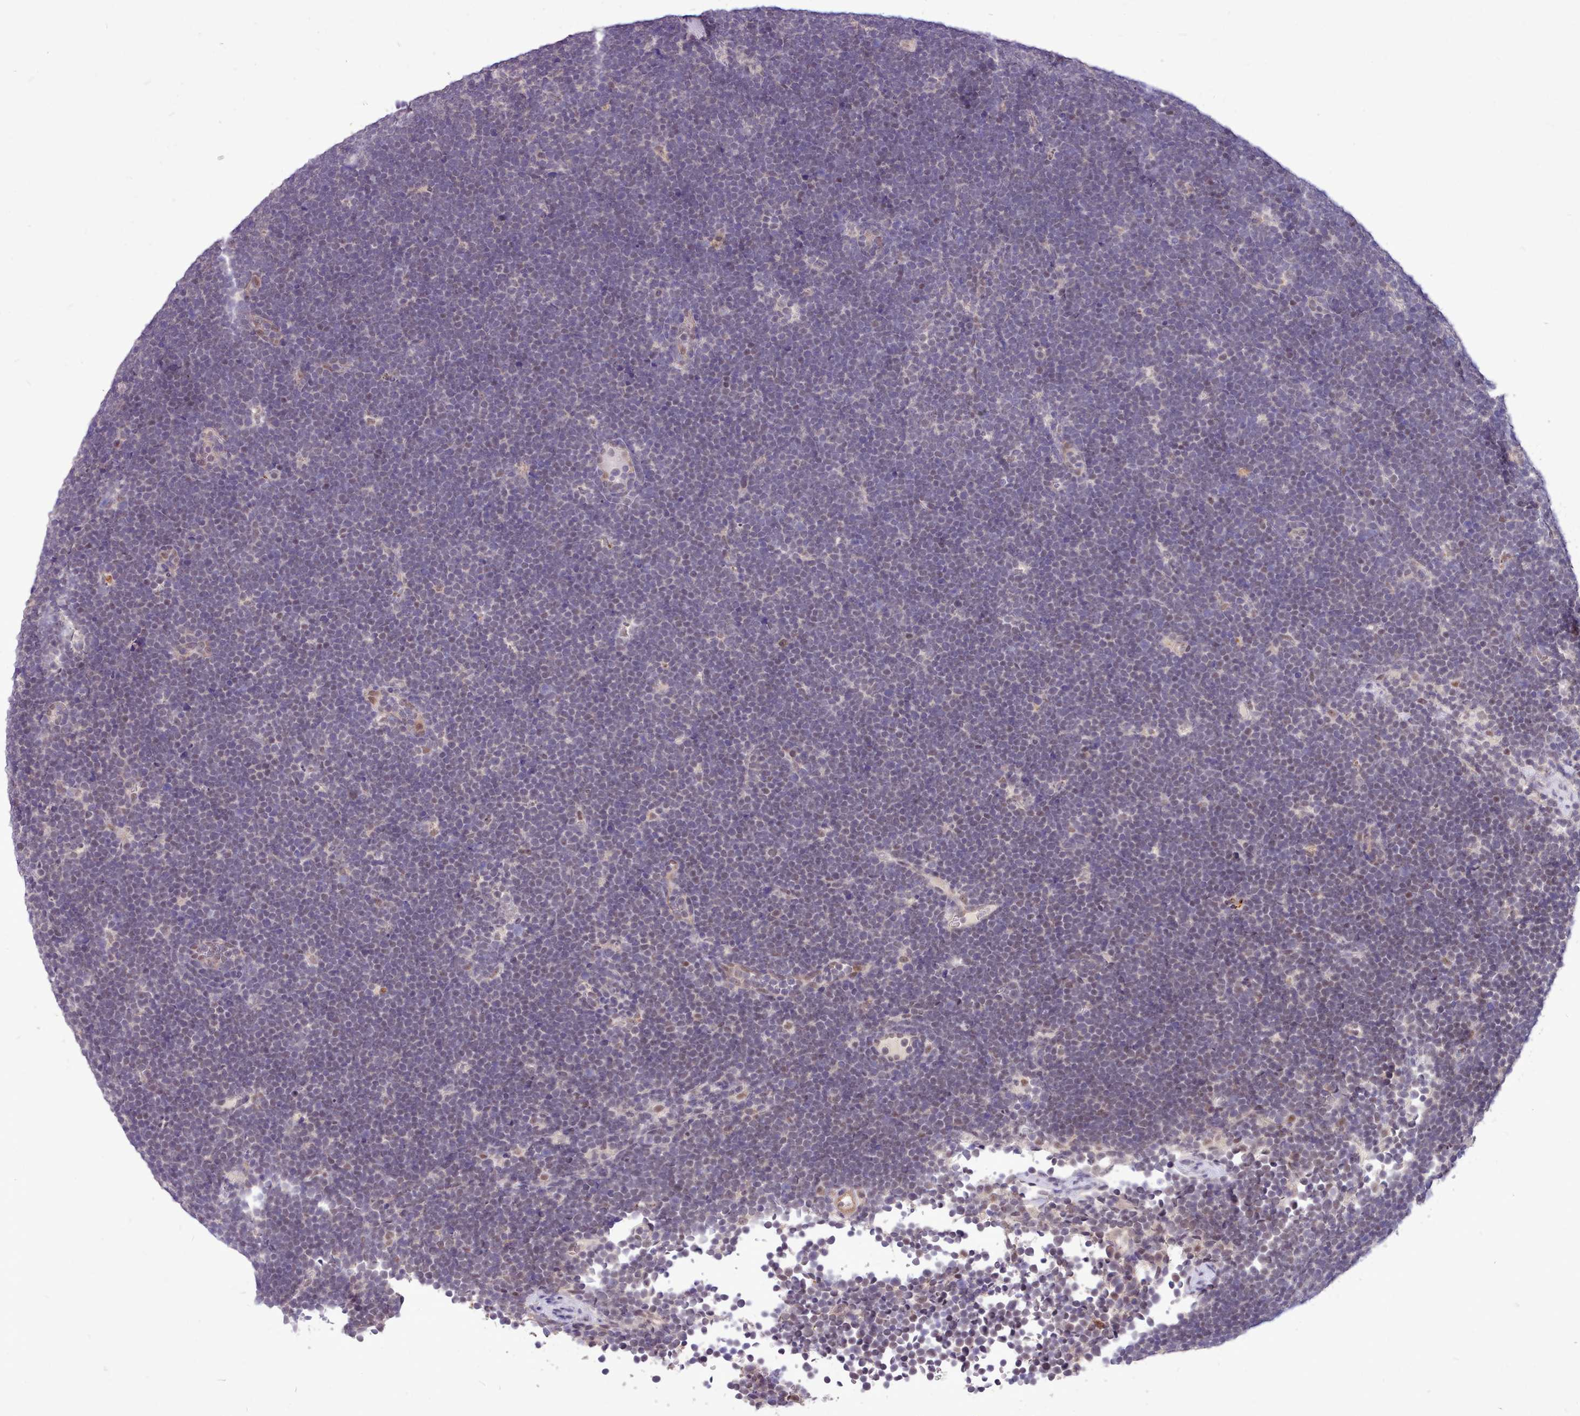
{"staining": {"intensity": "negative", "quantity": "none", "location": "none"}, "tissue": "lymphoma", "cell_type": "Tumor cells", "image_type": "cancer", "snomed": [{"axis": "morphology", "description": "Malignant lymphoma, non-Hodgkin's type, High grade"}, {"axis": "topography", "description": "Lymph node"}], "caption": "Immunohistochemical staining of lymphoma reveals no significant positivity in tumor cells.", "gene": "ZNF607", "patient": {"sex": "male", "age": 13}}